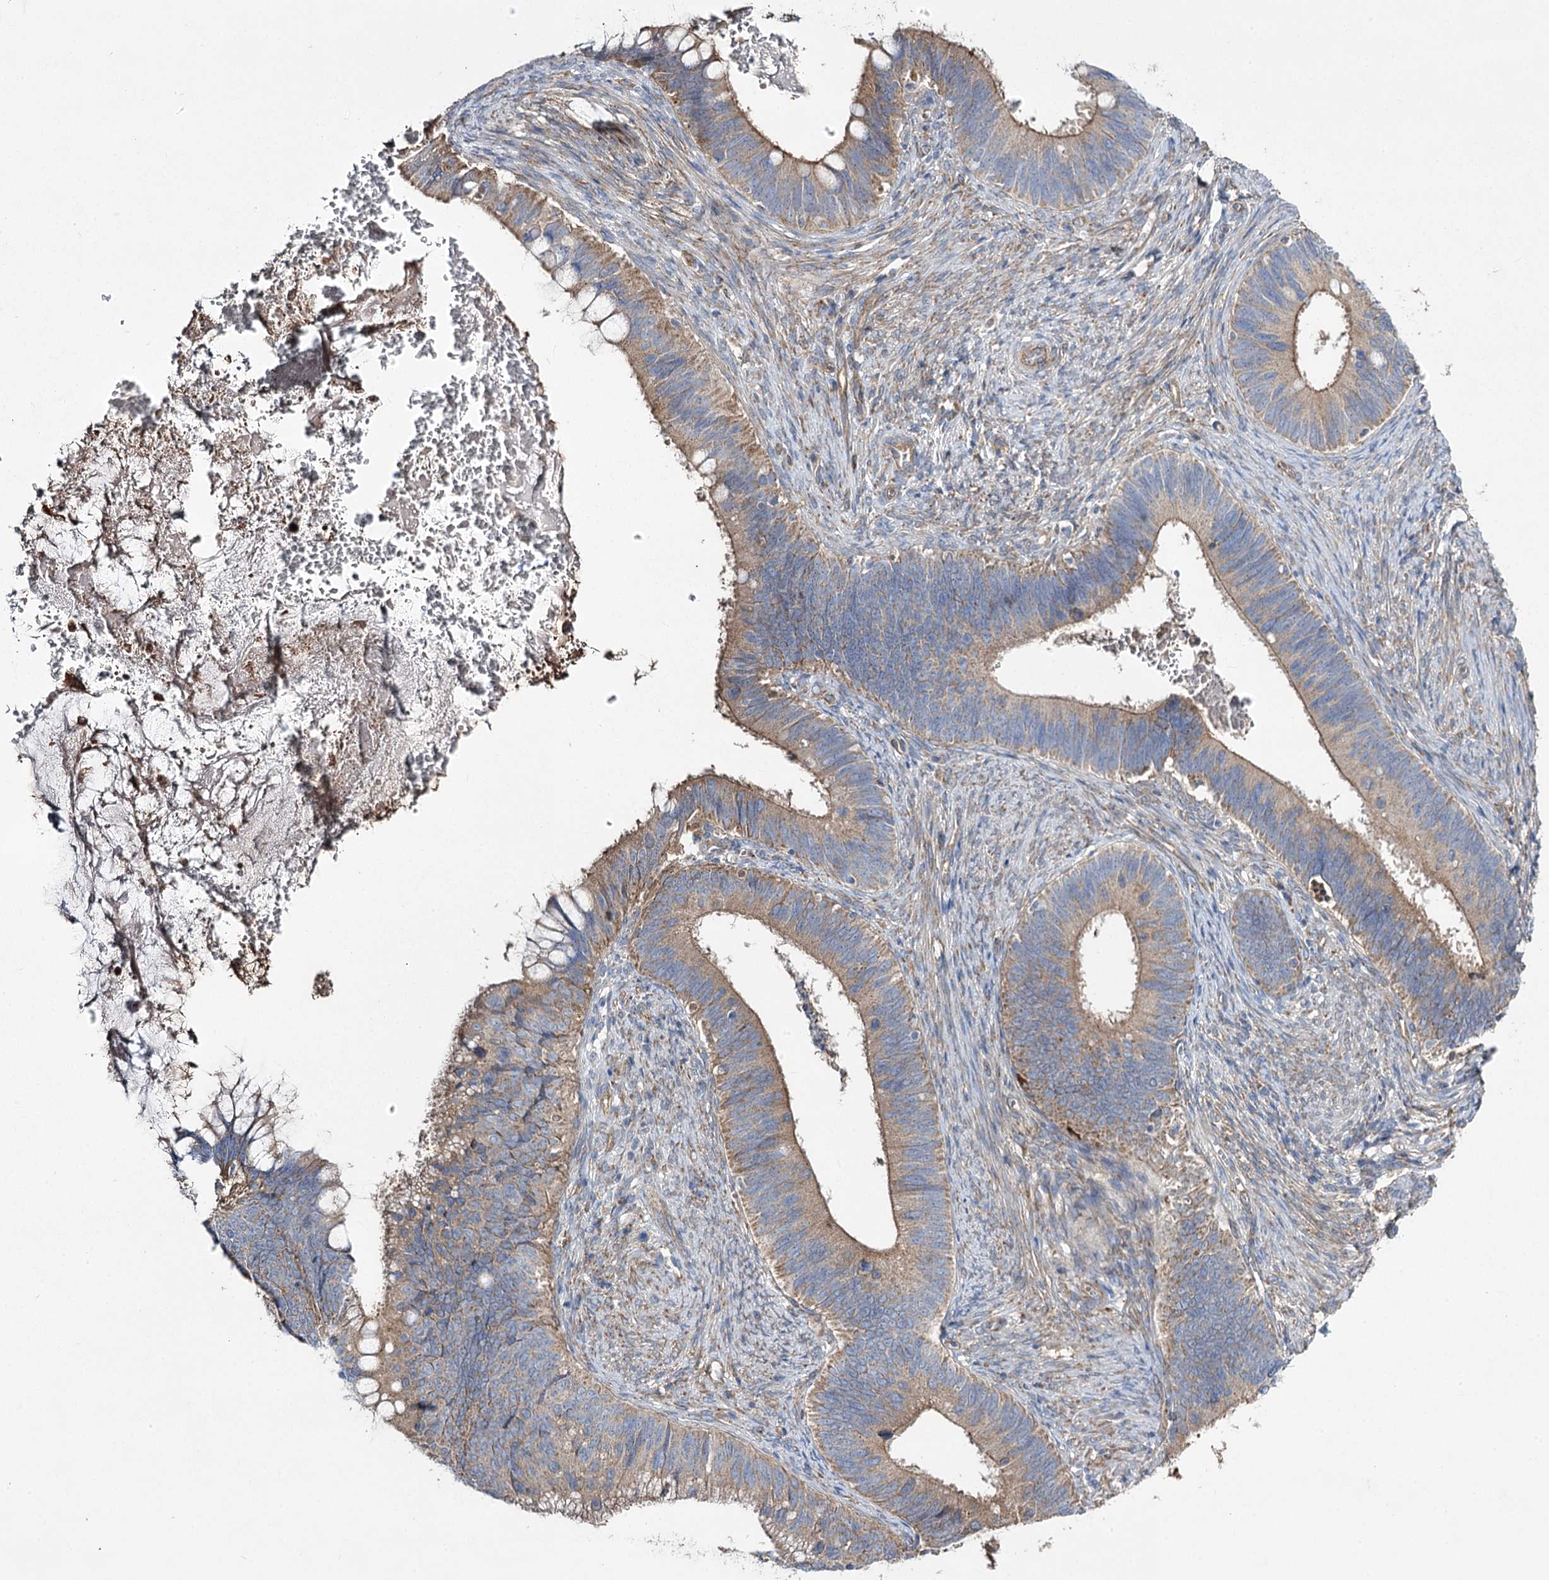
{"staining": {"intensity": "moderate", "quantity": ">75%", "location": "cytoplasmic/membranous"}, "tissue": "cervical cancer", "cell_type": "Tumor cells", "image_type": "cancer", "snomed": [{"axis": "morphology", "description": "Adenocarcinoma, NOS"}, {"axis": "topography", "description": "Cervix"}], "caption": "Protein positivity by IHC demonstrates moderate cytoplasmic/membranous staining in about >75% of tumor cells in cervical cancer.", "gene": "RMDN2", "patient": {"sex": "female", "age": 42}}